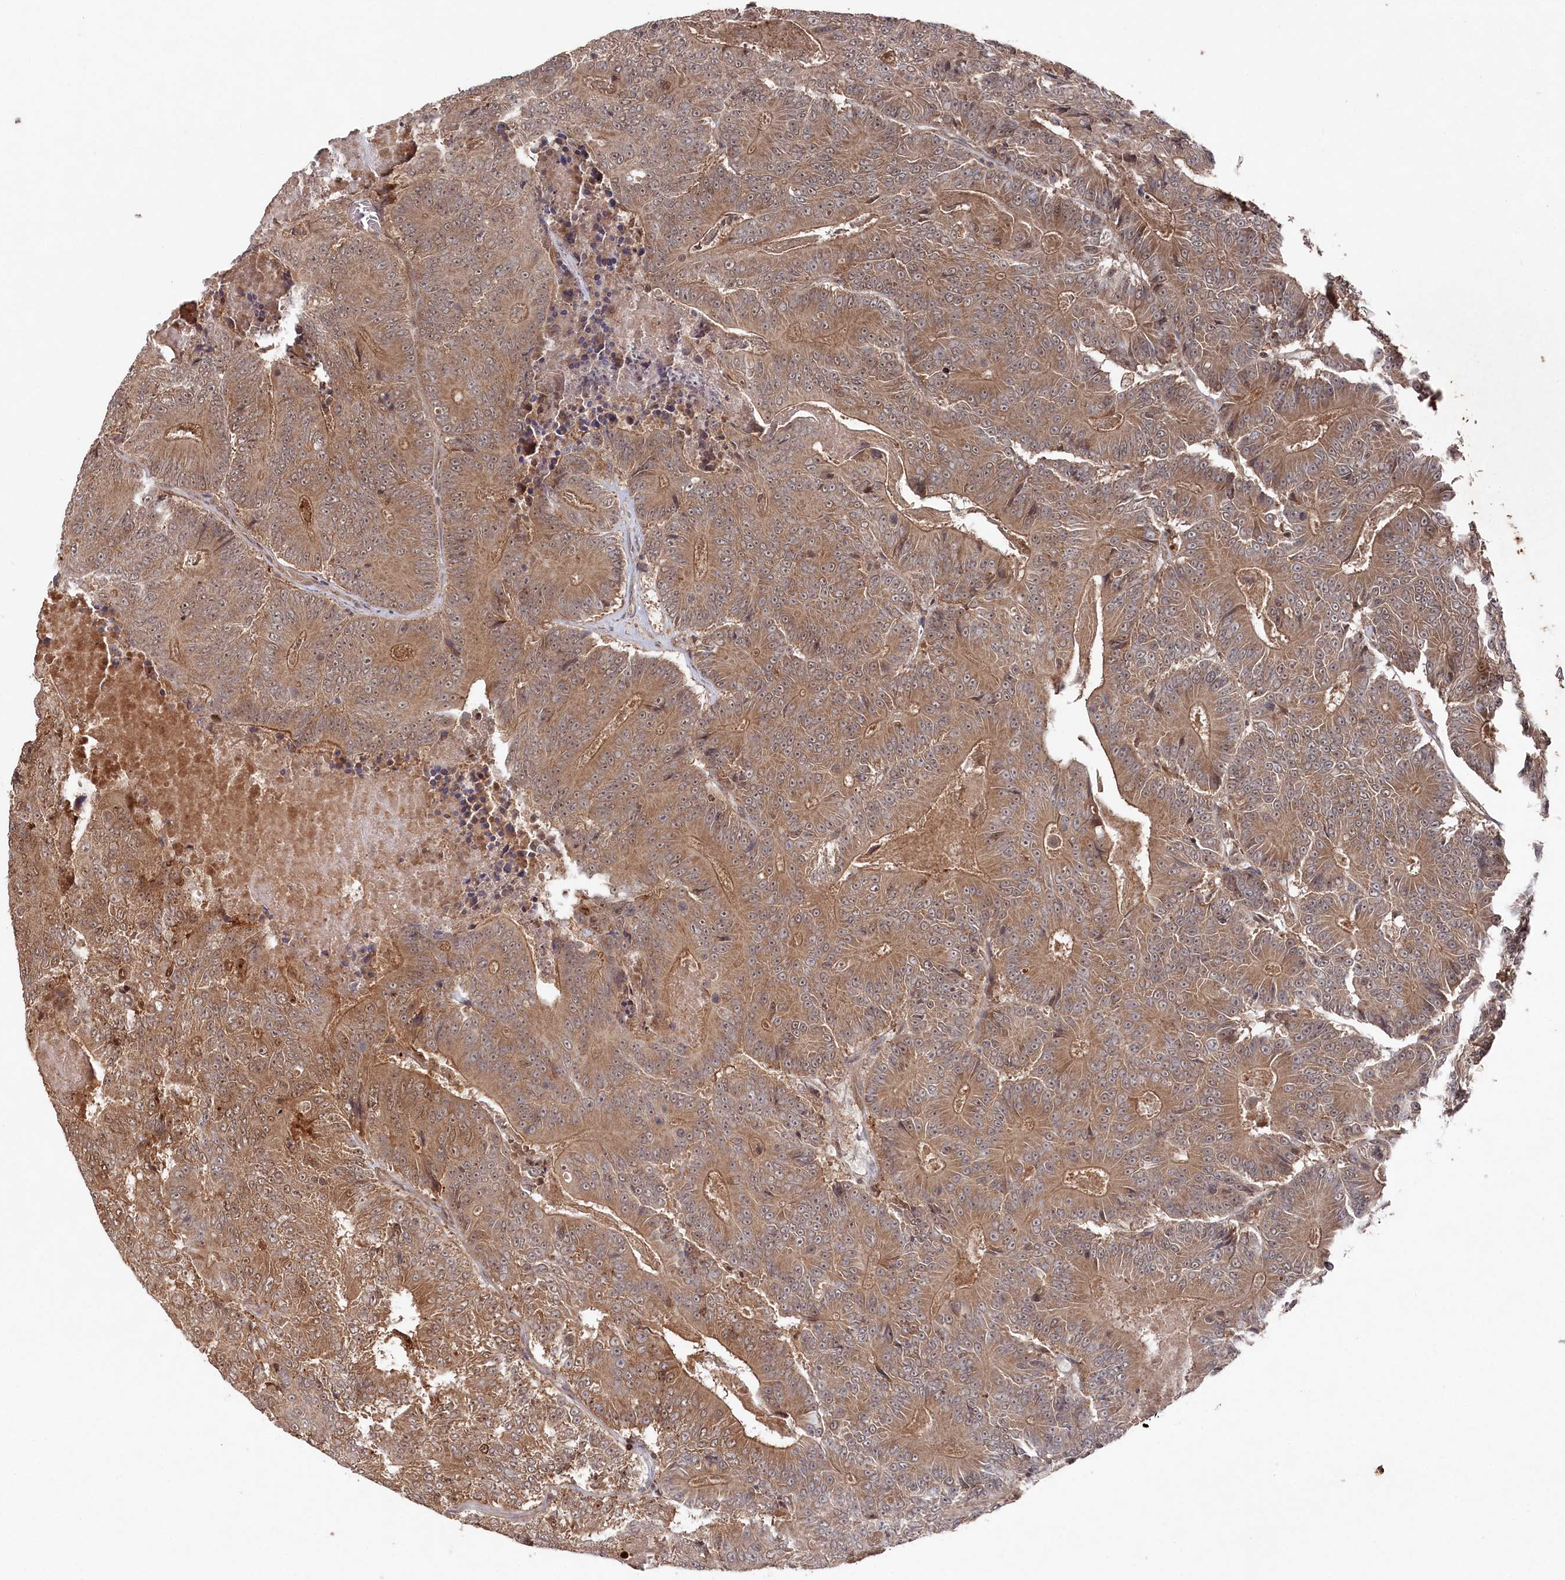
{"staining": {"intensity": "moderate", "quantity": ">75%", "location": "cytoplasmic/membranous"}, "tissue": "colorectal cancer", "cell_type": "Tumor cells", "image_type": "cancer", "snomed": [{"axis": "morphology", "description": "Adenocarcinoma, NOS"}, {"axis": "topography", "description": "Colon"}], "caption": "A brown stain shows moderate cytoplasmic/membranous staining of a protein in colorectal cancer tumor cells.", "gene": "BORCS7", "patient": {"sex": "male", "age": 83}}